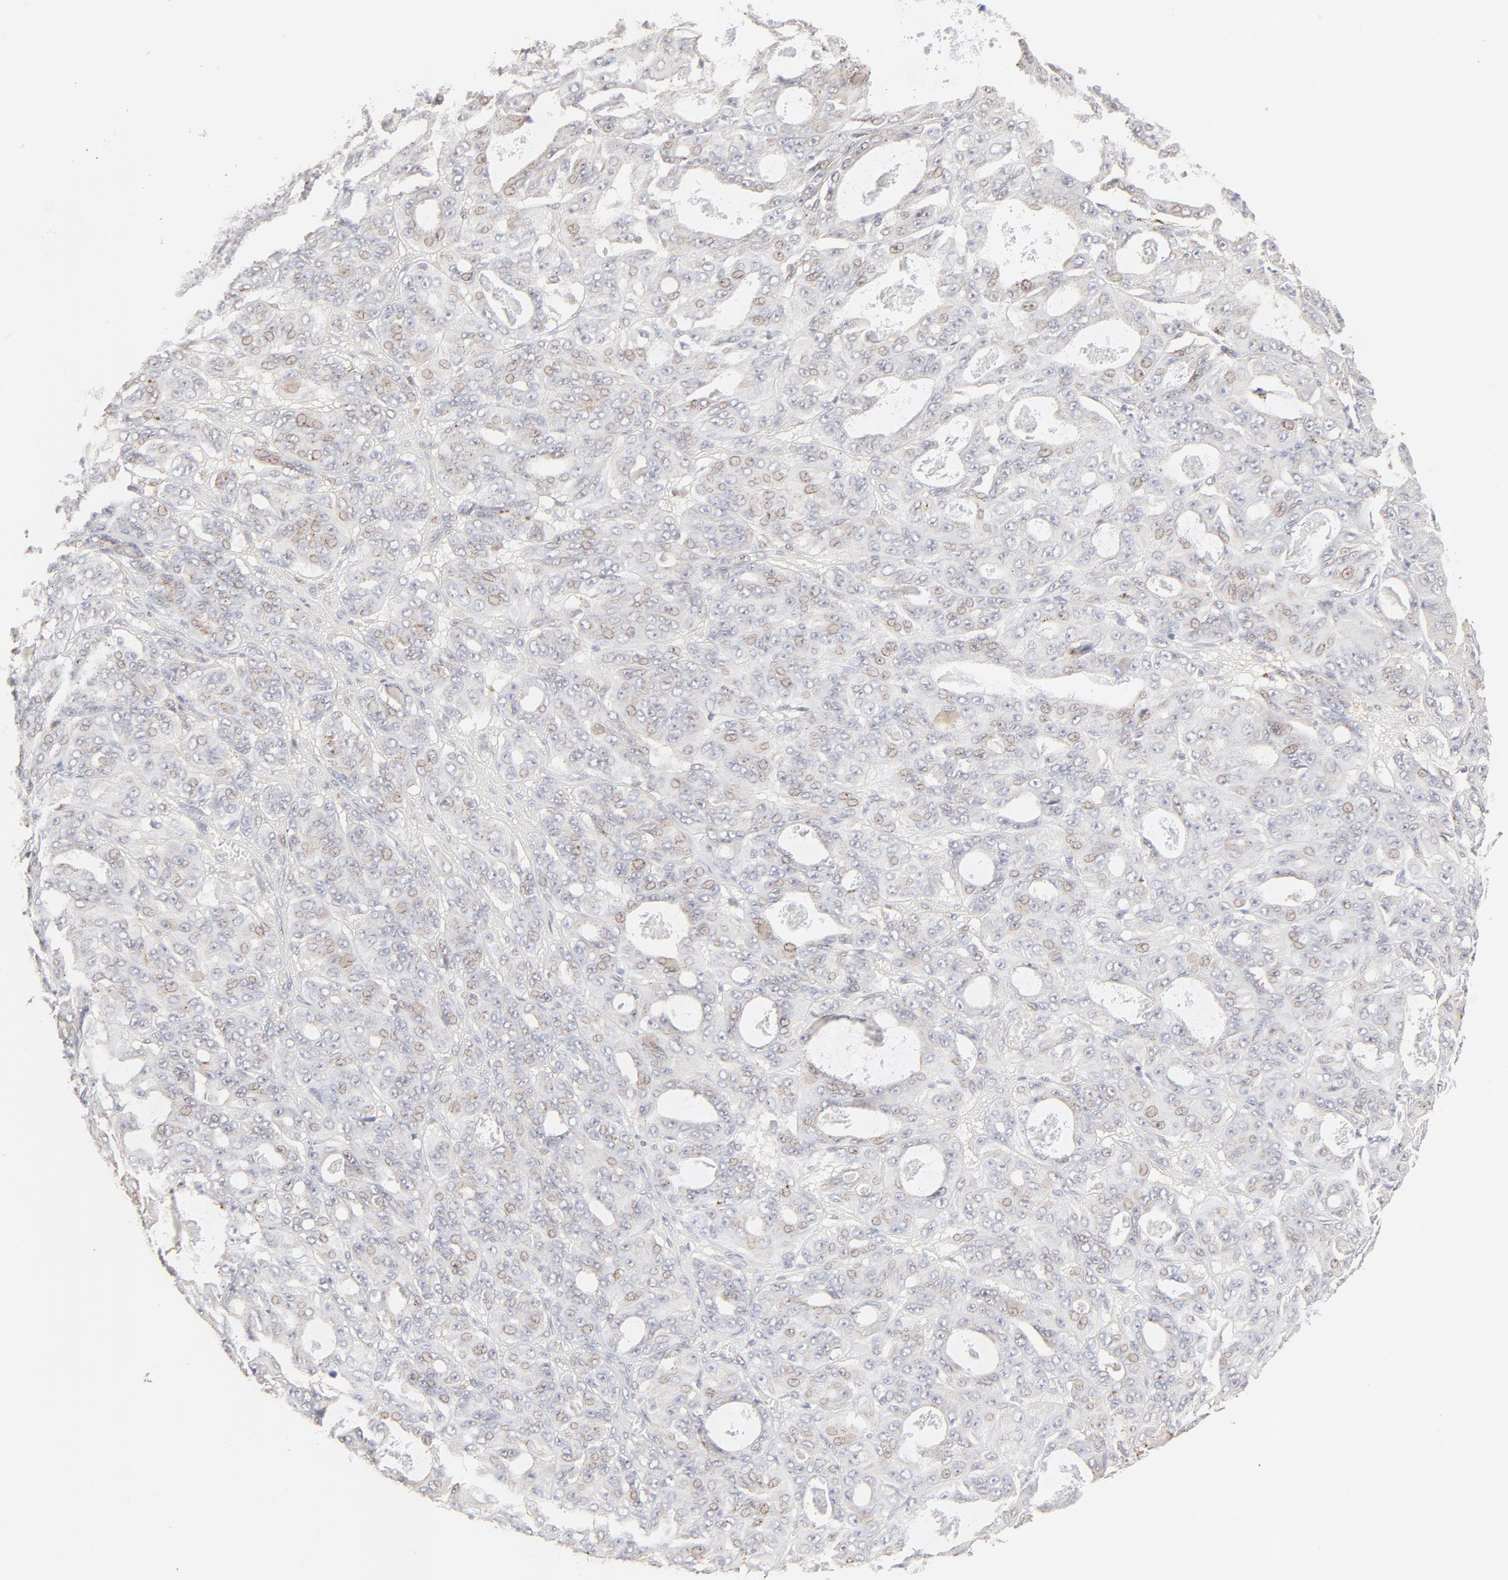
{"staining": {"intensity": "weak", "quantity": "<25%", "location": "nuclear"}, "tissue": "ovarian cancer", "cell_type": "Tumor cells", "image_type": "cancer", "snomed": [{"axis": "morphology", "description": "Carcinoma, endometroid"}, {"axis": "topography", "description": "Ovary"}], "caption": "High power microscopy histopathology image of an immunohistochemistry (IHC) histopathology image of ovarian cancer (endometroid carcinoma), revealing no significant staining in tumor cells.", "gene": "LGALS2", "patient": {"sex": "female", "age": 61}}